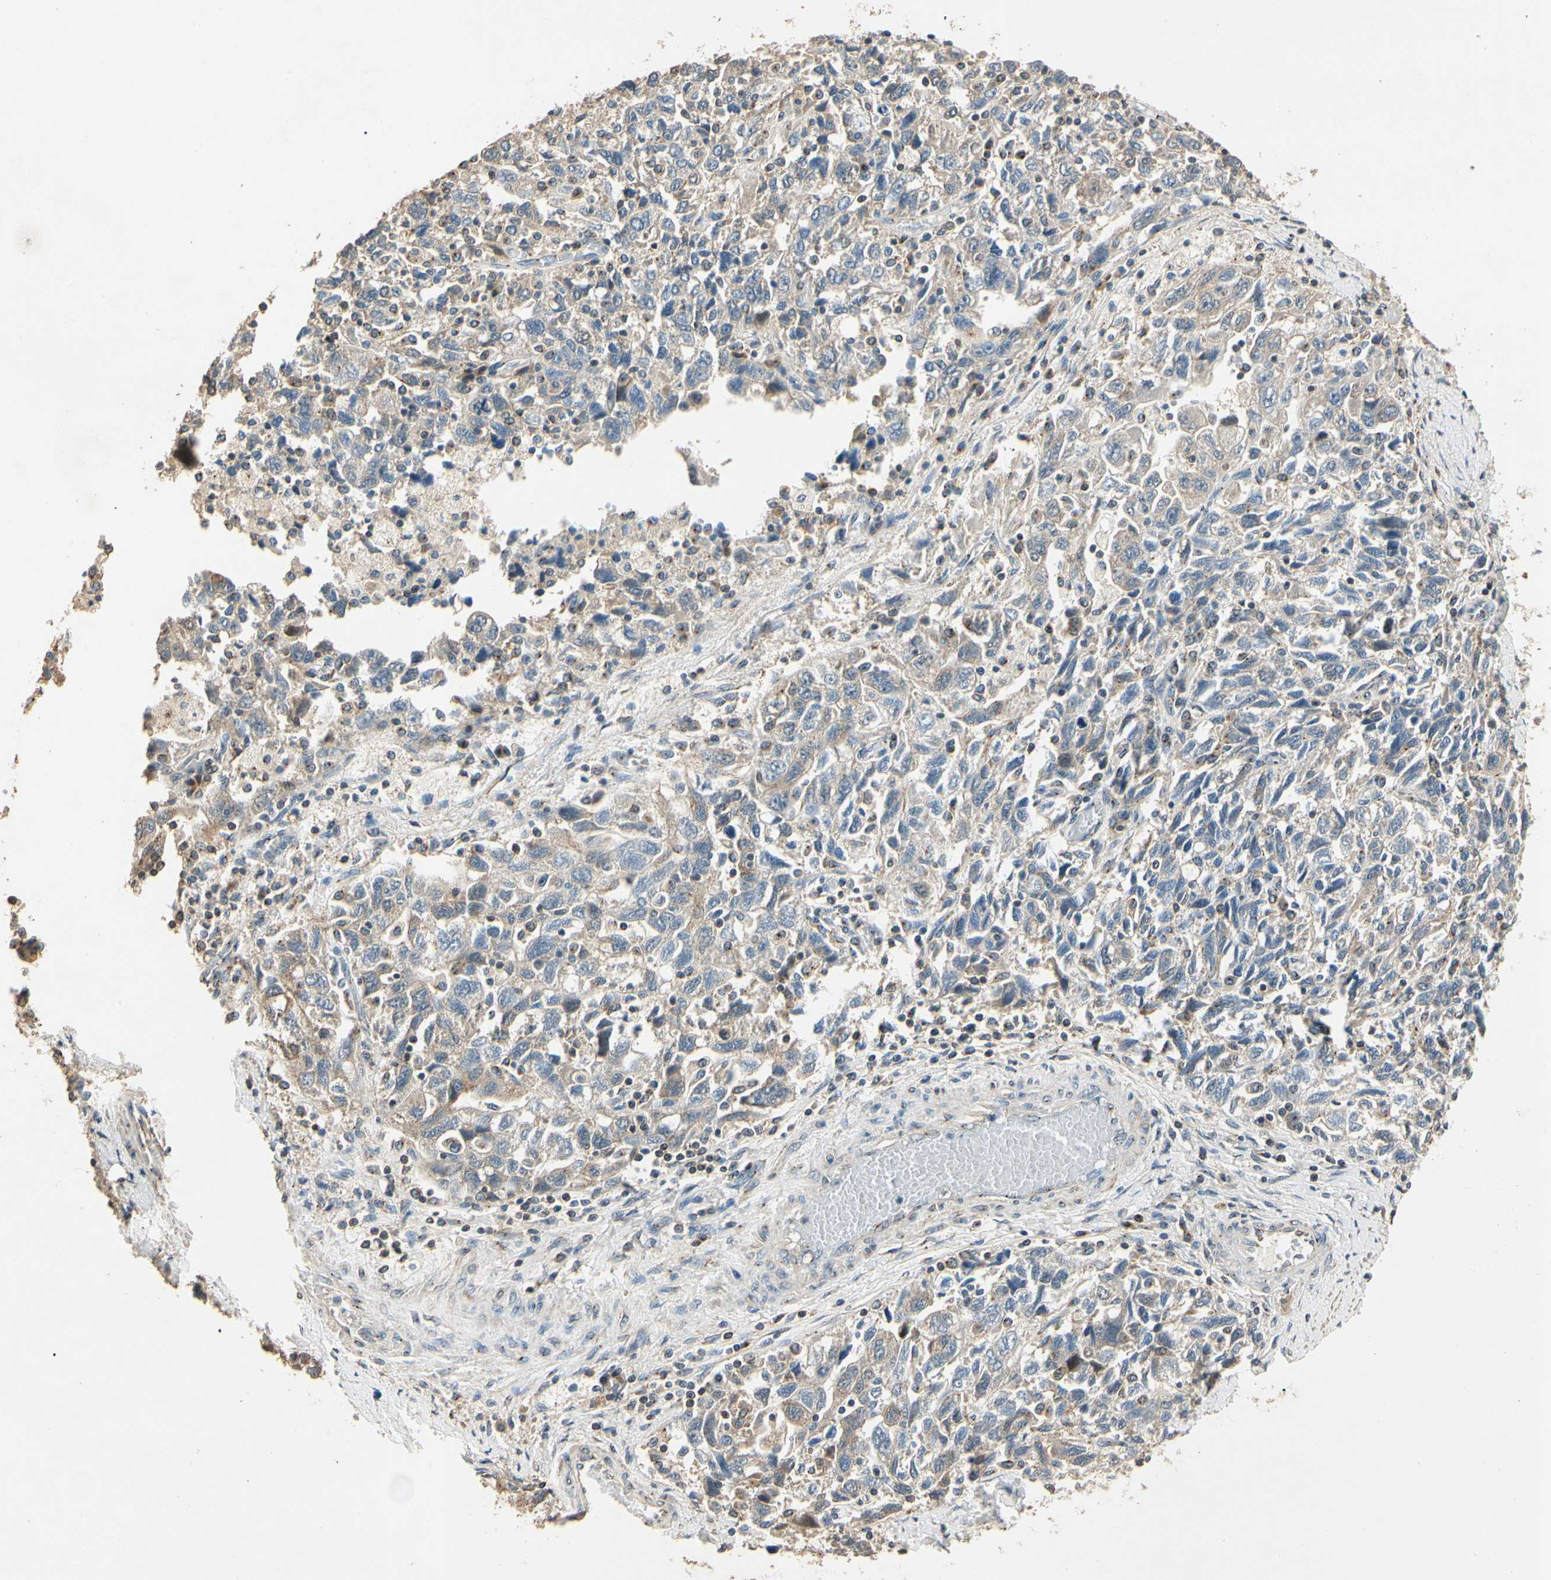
{"staining": {"intensity": "weak", "quantity": ">75%", "location": "cytoplasmic/membranous"}, "tissue": "ovarian cancer", "cell_type": "Tumor cells", "image_type": "cancer", "snomed": [{"axis": "morphology", "description": "Carcinoma, NOS"}, {"axis": "morphology", "description": "Cystadenocarcinoma, serous, NOS"}, {"axis": "topography", "description": "Ovary"}], "caption": "A photomicrograph showing weak cytoplasmic/membranous positivity in approximately >75% of tumor cells in ovarian cancer, as visualized by brown immunohistochemical staining.", "gene": "AKAP9", "patient": {"sex": "female", "age": 69}}